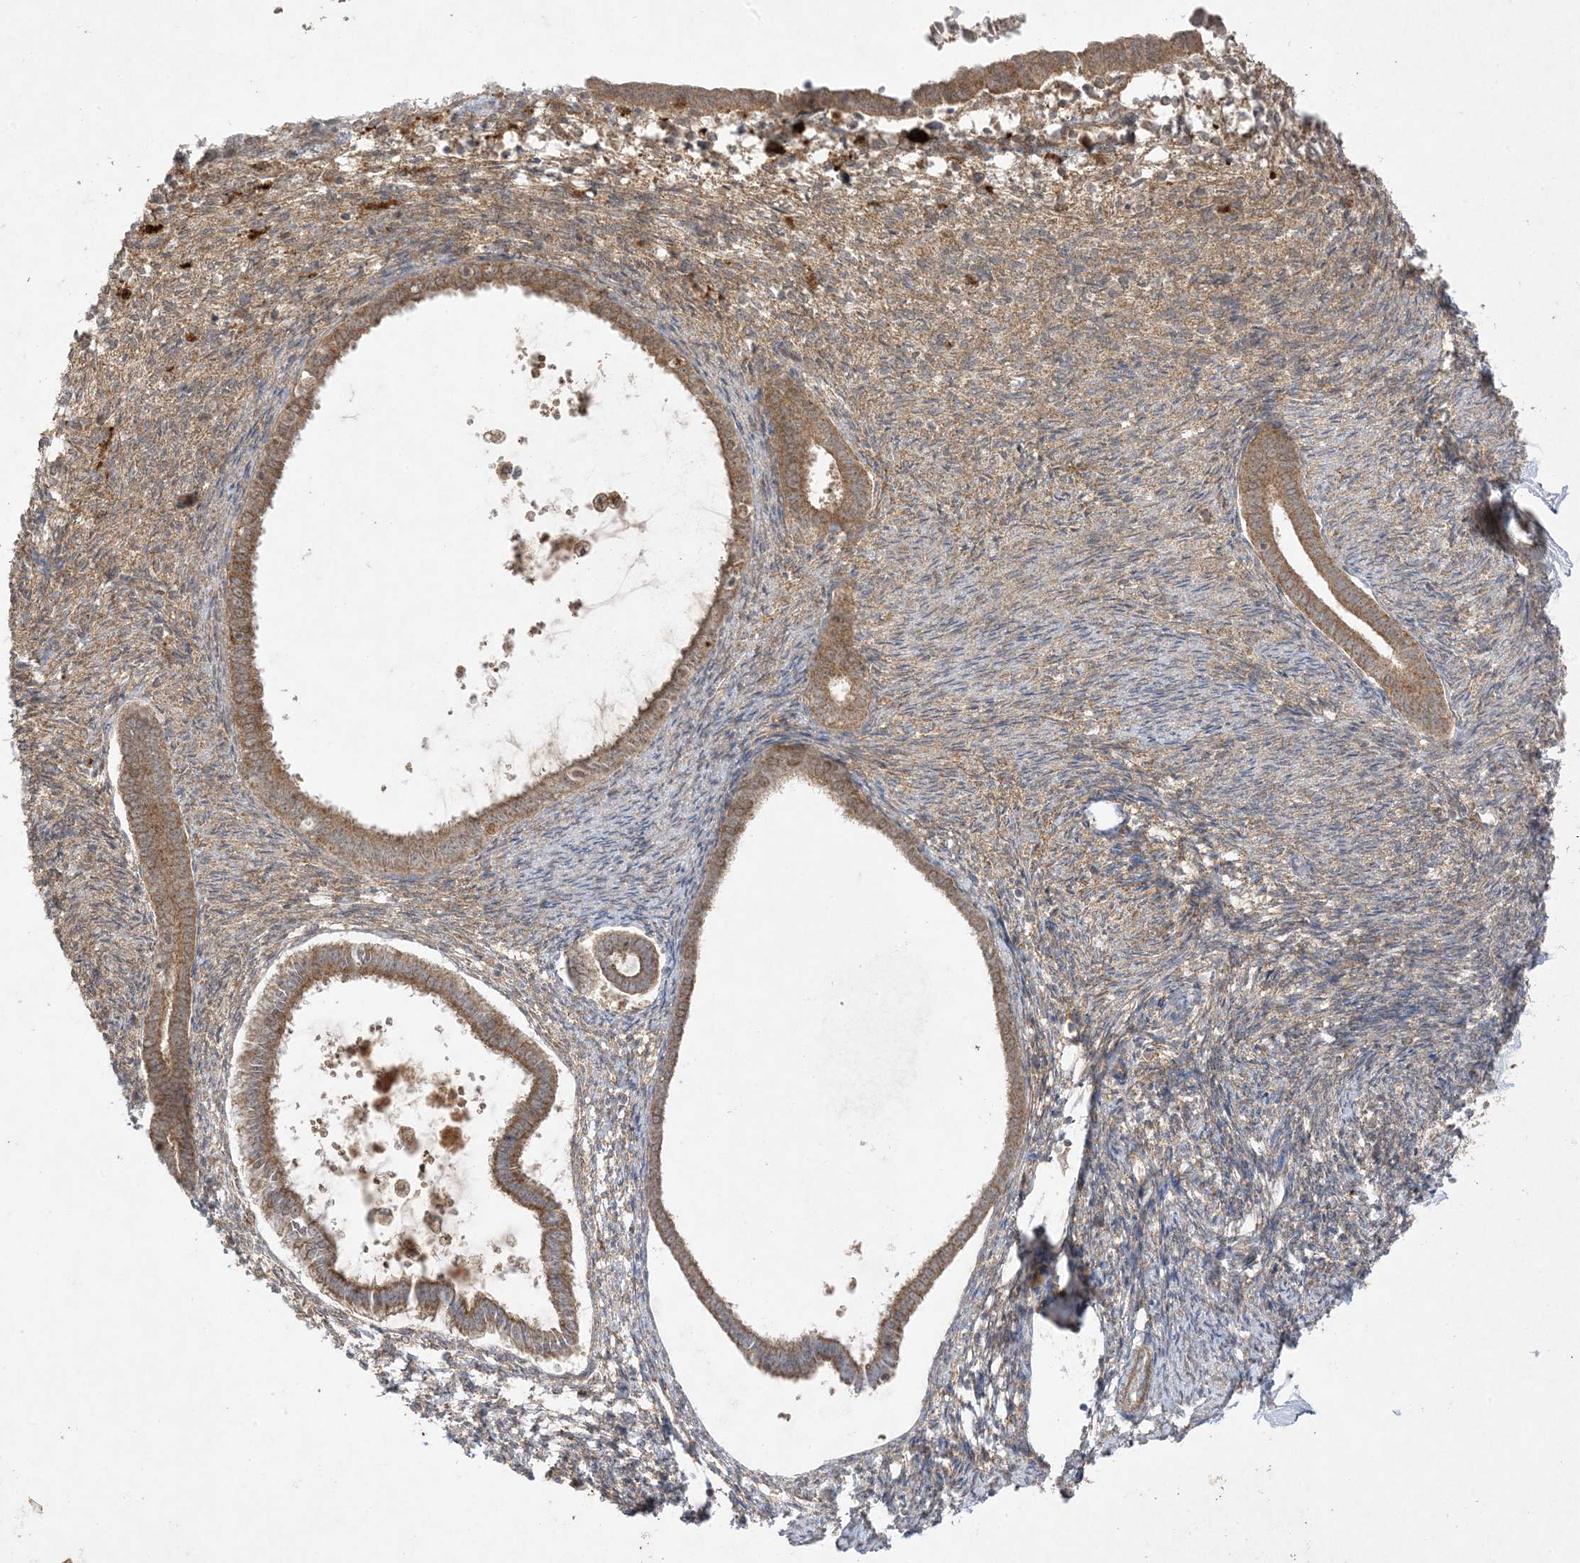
{"staining": {"intensity": "moderate", "quantity": "25%-75%", "location": "cytoplasmic/membranous"}, "tissue": "endometrium", "cell_type": "Cells in endometrial stroma", "image_type": "normal", "snomed": [{"axis": "morphology", "description": "Normal tissue, NOS"}, {"axis": "topography", "description": "Endometrium"}], "caption": "Brown immunohistochemical staining in normal endometrium displays moderate cytoplasmic/membranous staining in about 25%-75% of cells in endometrial stroma.", "gene": "UBE2C", "patient": {"sex": "female", "age": 56}}